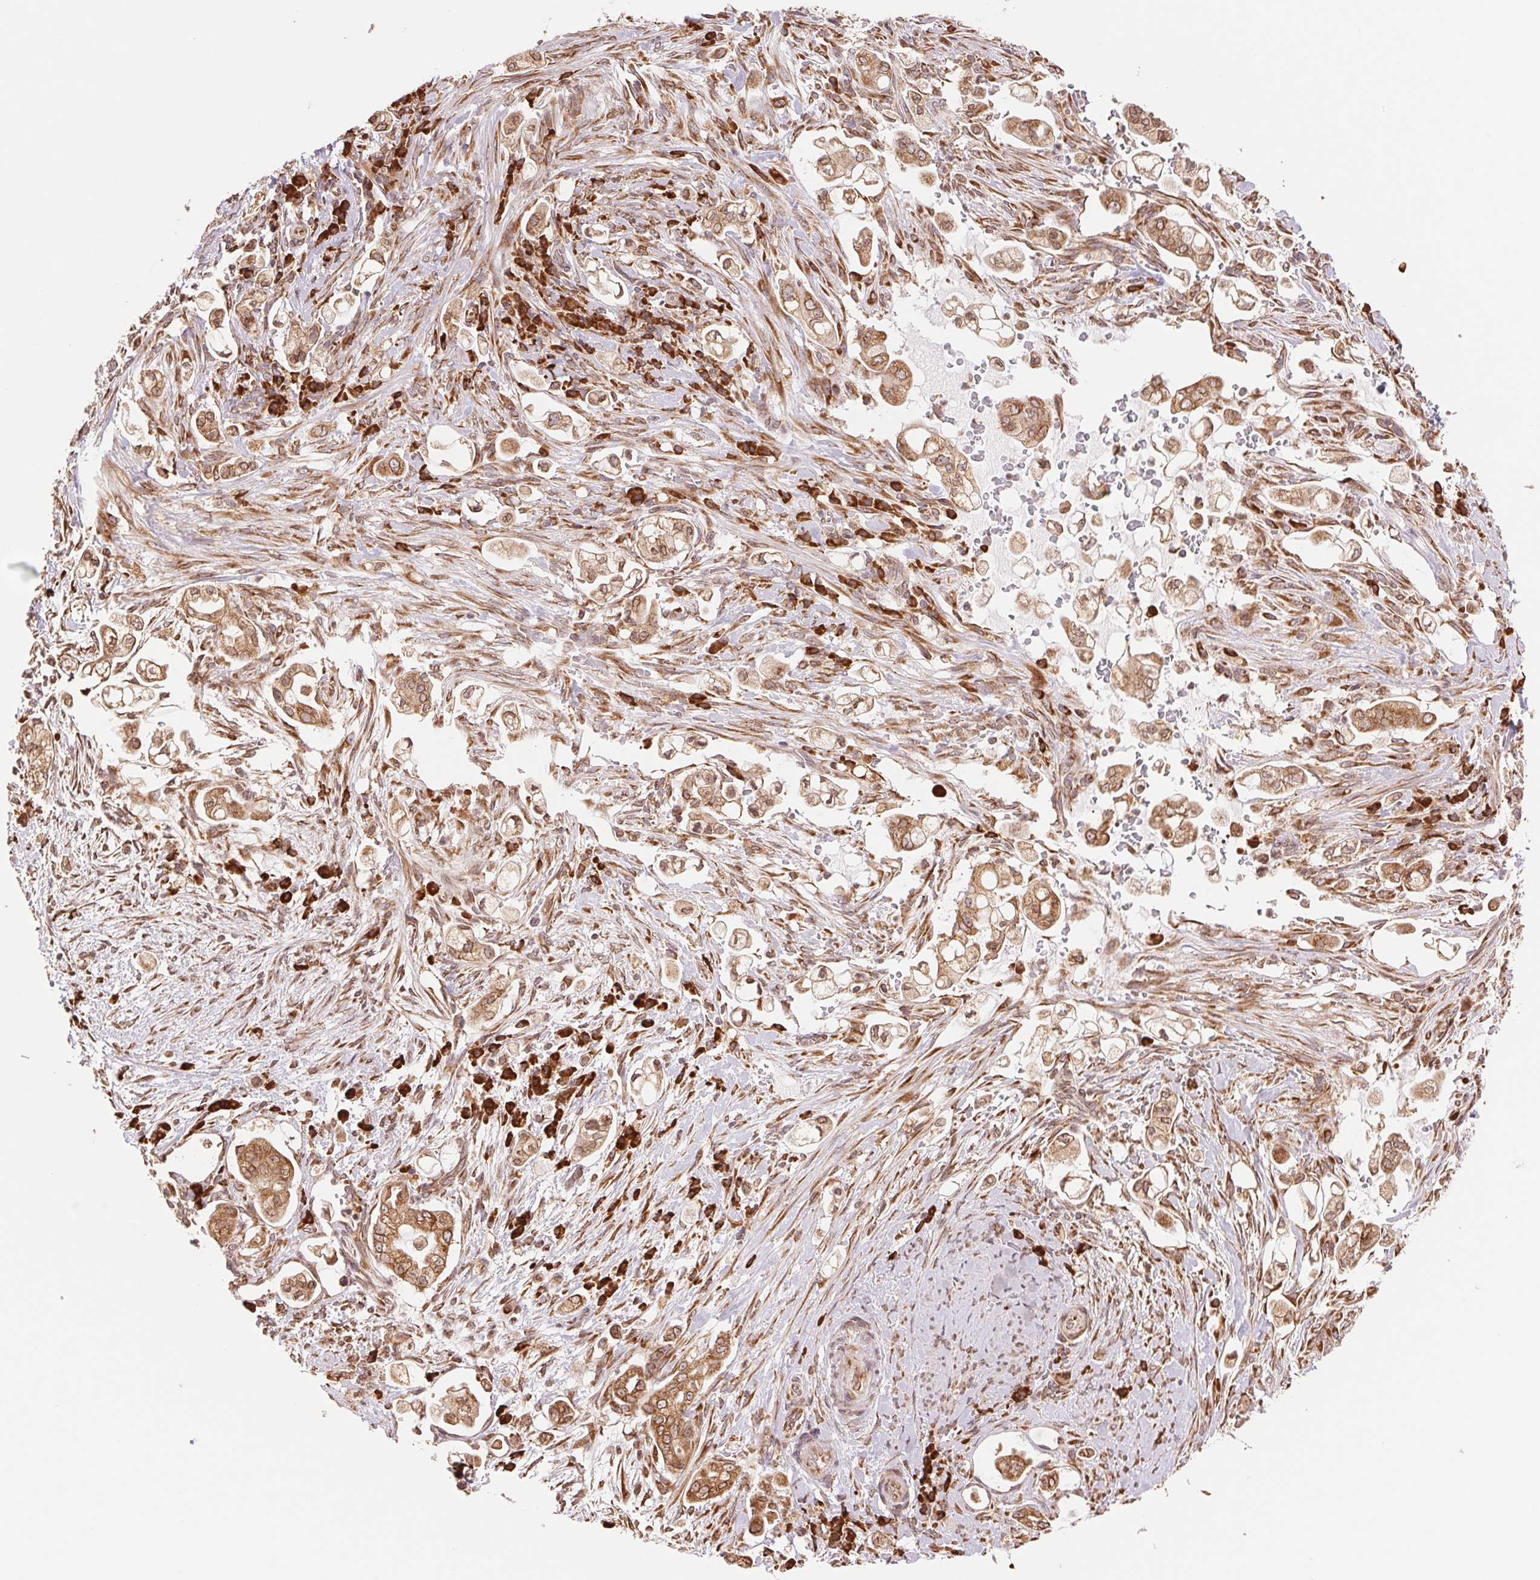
{"staining": {"intensity": "moderate", "quantity": ">75%", "location": "cytoplasmic/membranous"}, "tissue": "pancreatic cancer", "cell_type": "Tumor cells", "image_type": "cancer", "snomed": [{"axis": "morphology", "description": "Adenocarcinoma, NOS"}, {"axis": "topography", "description": "Pancreas"}], "caption": "The photomicrograph reveals immunohistochemical staining of pancreatic adenocarcinoma. There is moderate cytoplasmic/membranous expression is seen in approximately >75% of tumor cells.", "gene": "RPN1", "patient": {"sex": "female", "age": 69}}